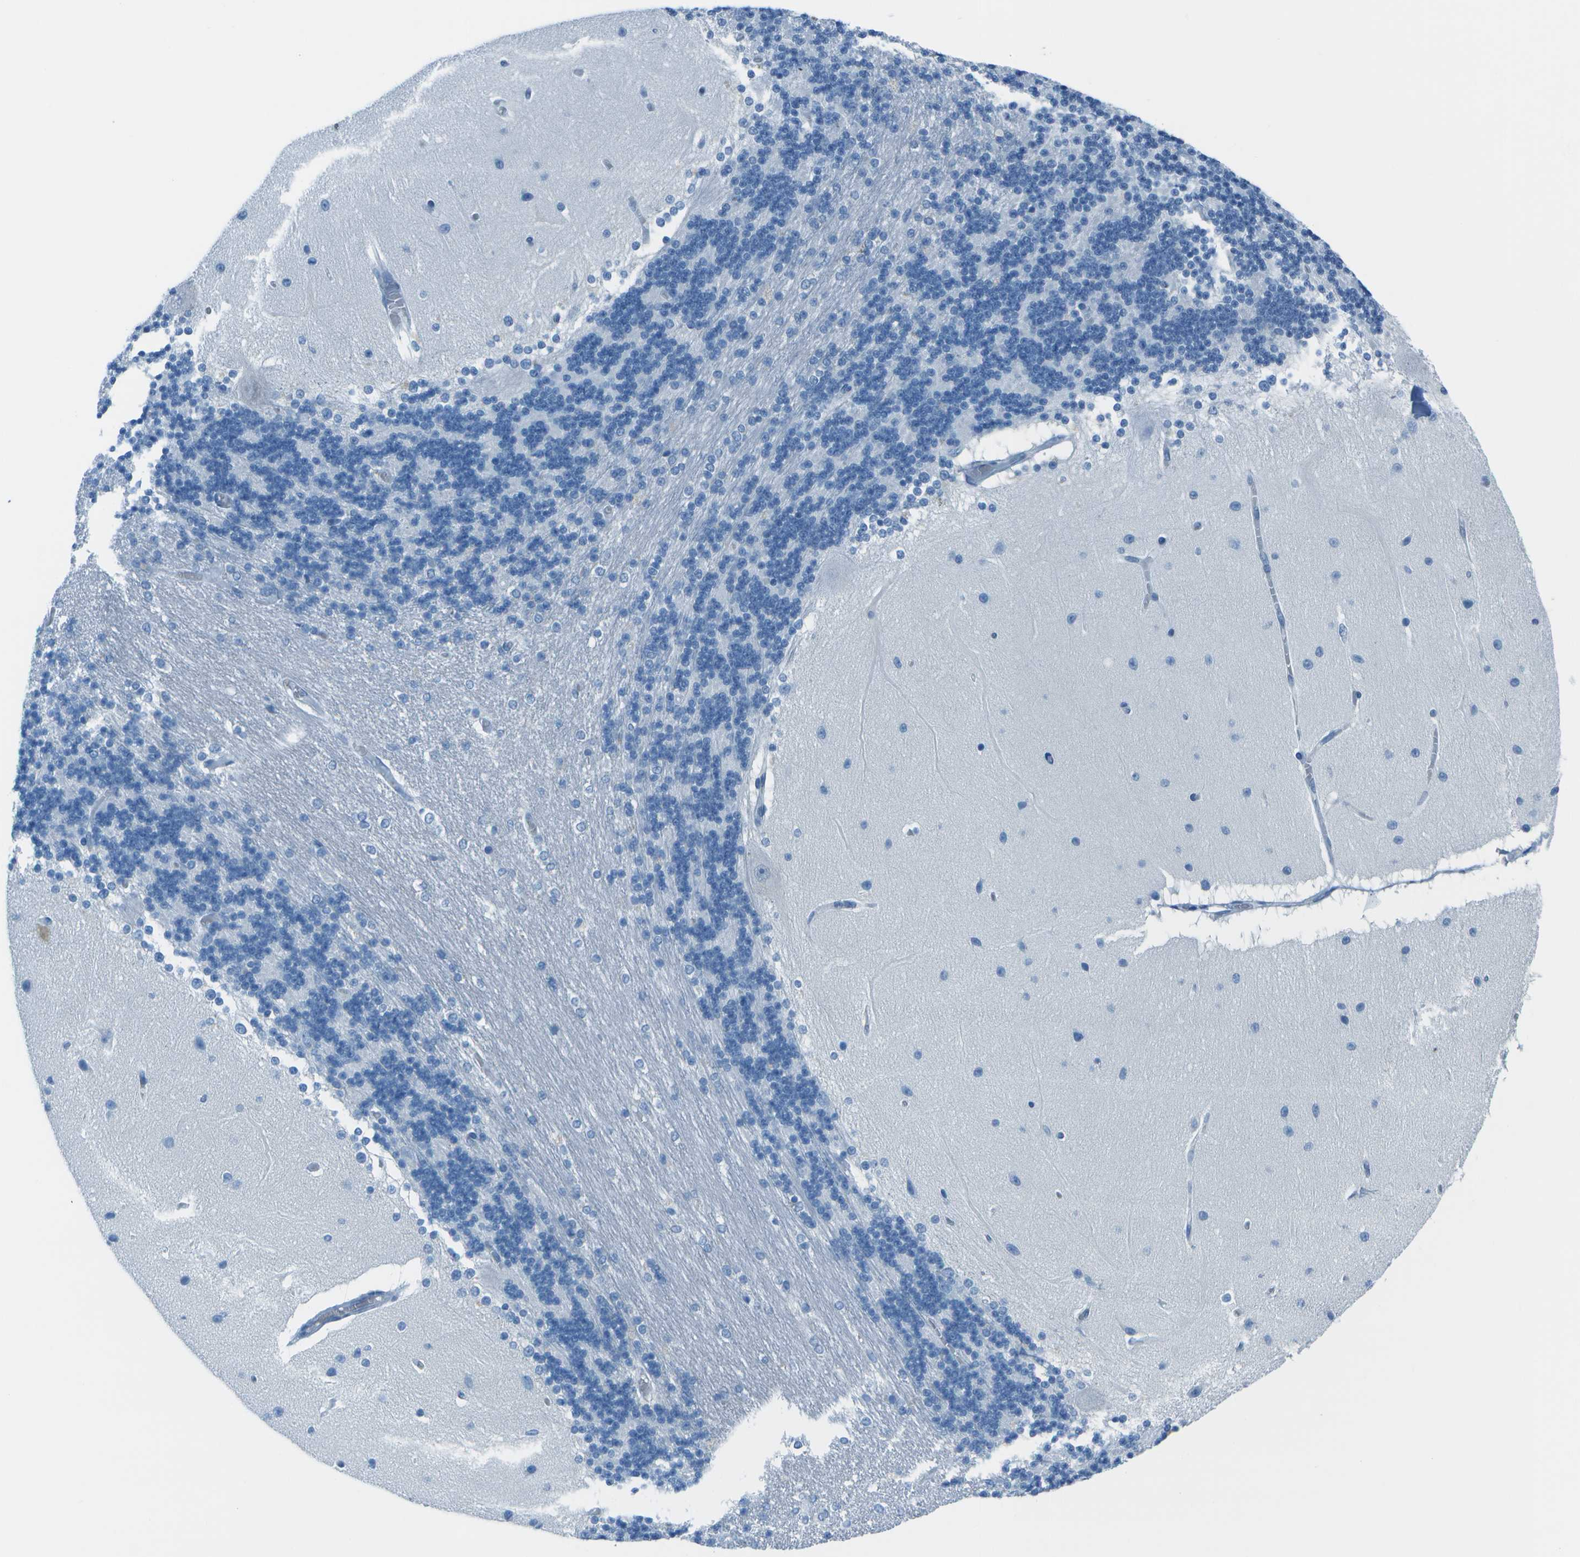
{"staining": {"intensity": "negative", "quantity": "none", "location": "none"}, "tissue": "cerebellum", "cell_type": "Cells in granular layer", "image_type": "normal", "snomed": [{"axis": "morphology", "description": "Normal tissue, NOS"}, {"axis": "topography", "description": "Cerebellum"}], "caption": "This histopathology image is of unremarkable cerebellum stained with IHC to label a protein in brown with the nuclei are counter-stained blue. There is no expression in cells in granular layer.", "gene": "ASL", "patient": {"sex": "female", "age": 54}}